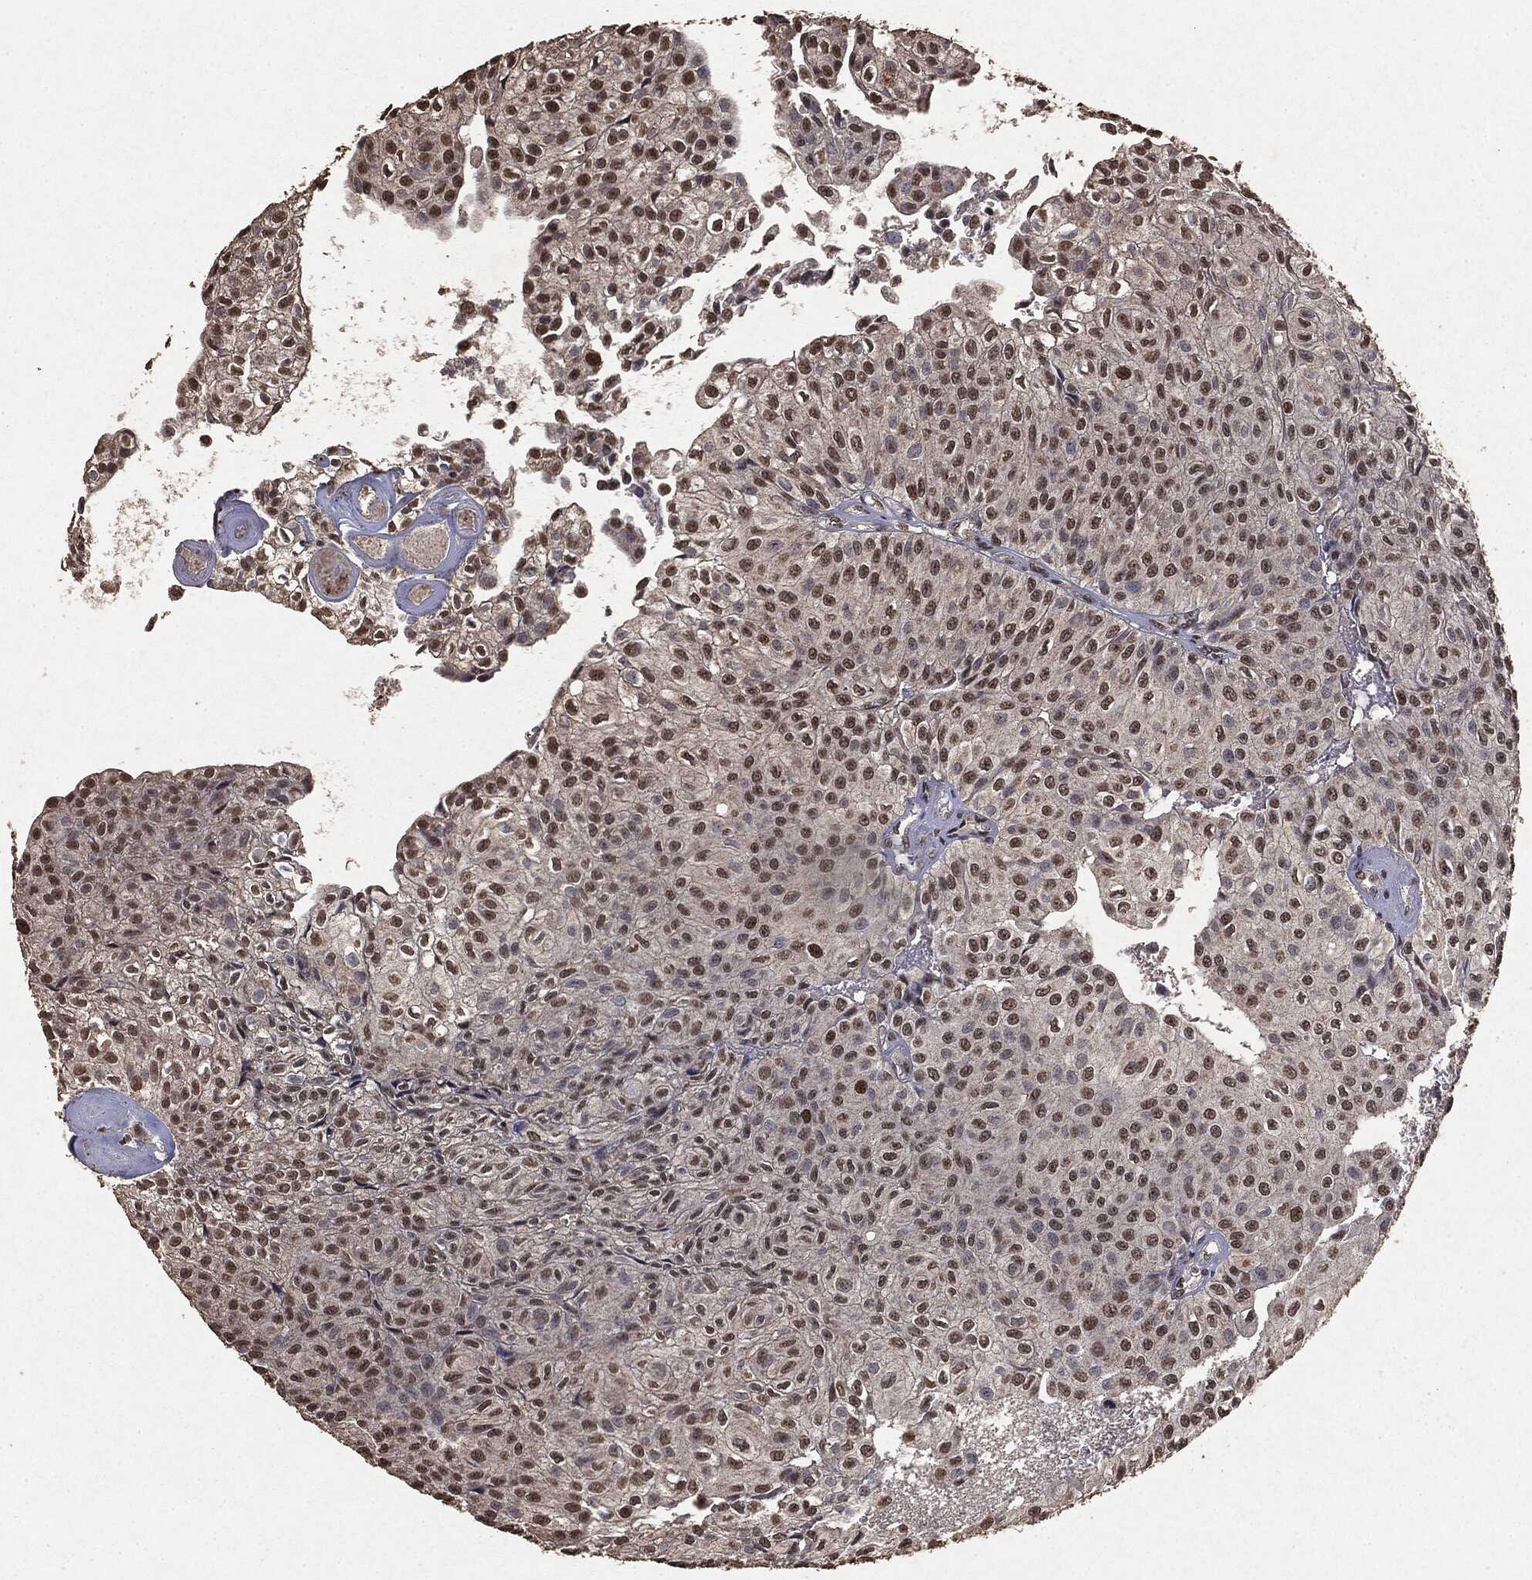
{"staining": {"intensity": "moderate", "quantity": "25%-75%", "location": "nuclear"}, "tissue": "urothelial cancer", "cell_type": "Tumor cells", "image_type": "cancer", "snomed": [{"axis": "morphology", "description": "Urothelial carcinoma, Low grade"}, {"axis": "topography", "description": "Urinary bladder"}], "caption": "Moderate nuclear expression for a protein is appreciated in about 25%-75% of tumor cells of low-grade urothelial carcinoma using IHC.", "gene": "RAD18", "patient": {"sex": "male", "age": 89}}